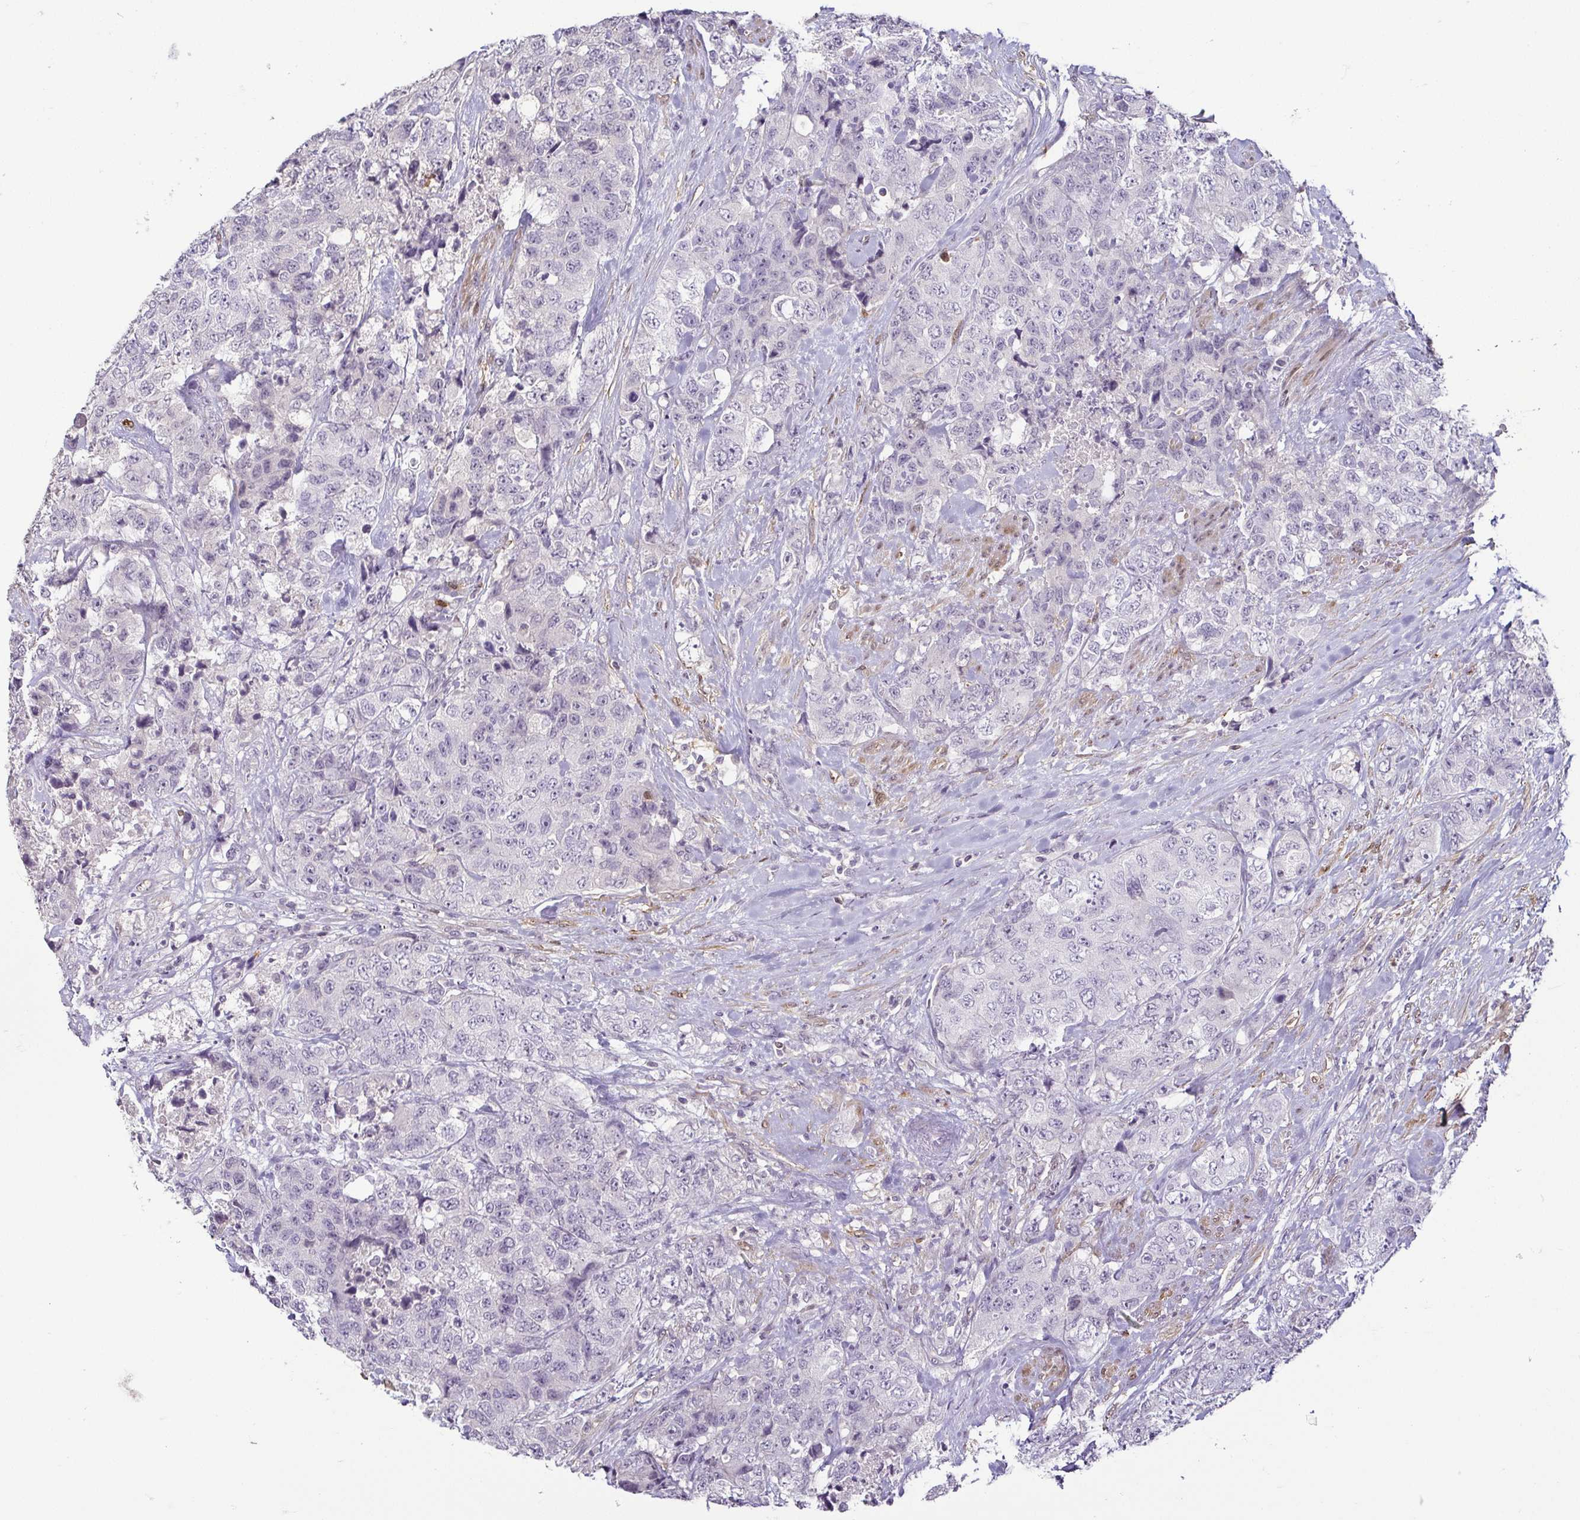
{"staining": {"intensity": "negative", "quantity": "none", "location": "none"}, "tissue": "urothelial cancer", "cell_type": "Tumor cells", "image_type": "cancer", "snomed": [{"axis": "morphology", "description": "Urothelial carcinoma, High grade"}, {"axis": "topography", "description": "Urinary bladder"}], "caption": "Immunohistochemical staining of urothelial cancer demonstrates no significant expression in tumor cells. (Immunohistochemistry (ihc), brightfield microscopy, high magnification).", "gene": "HOPX", "patient": {"sex": "female", "age": 78}}